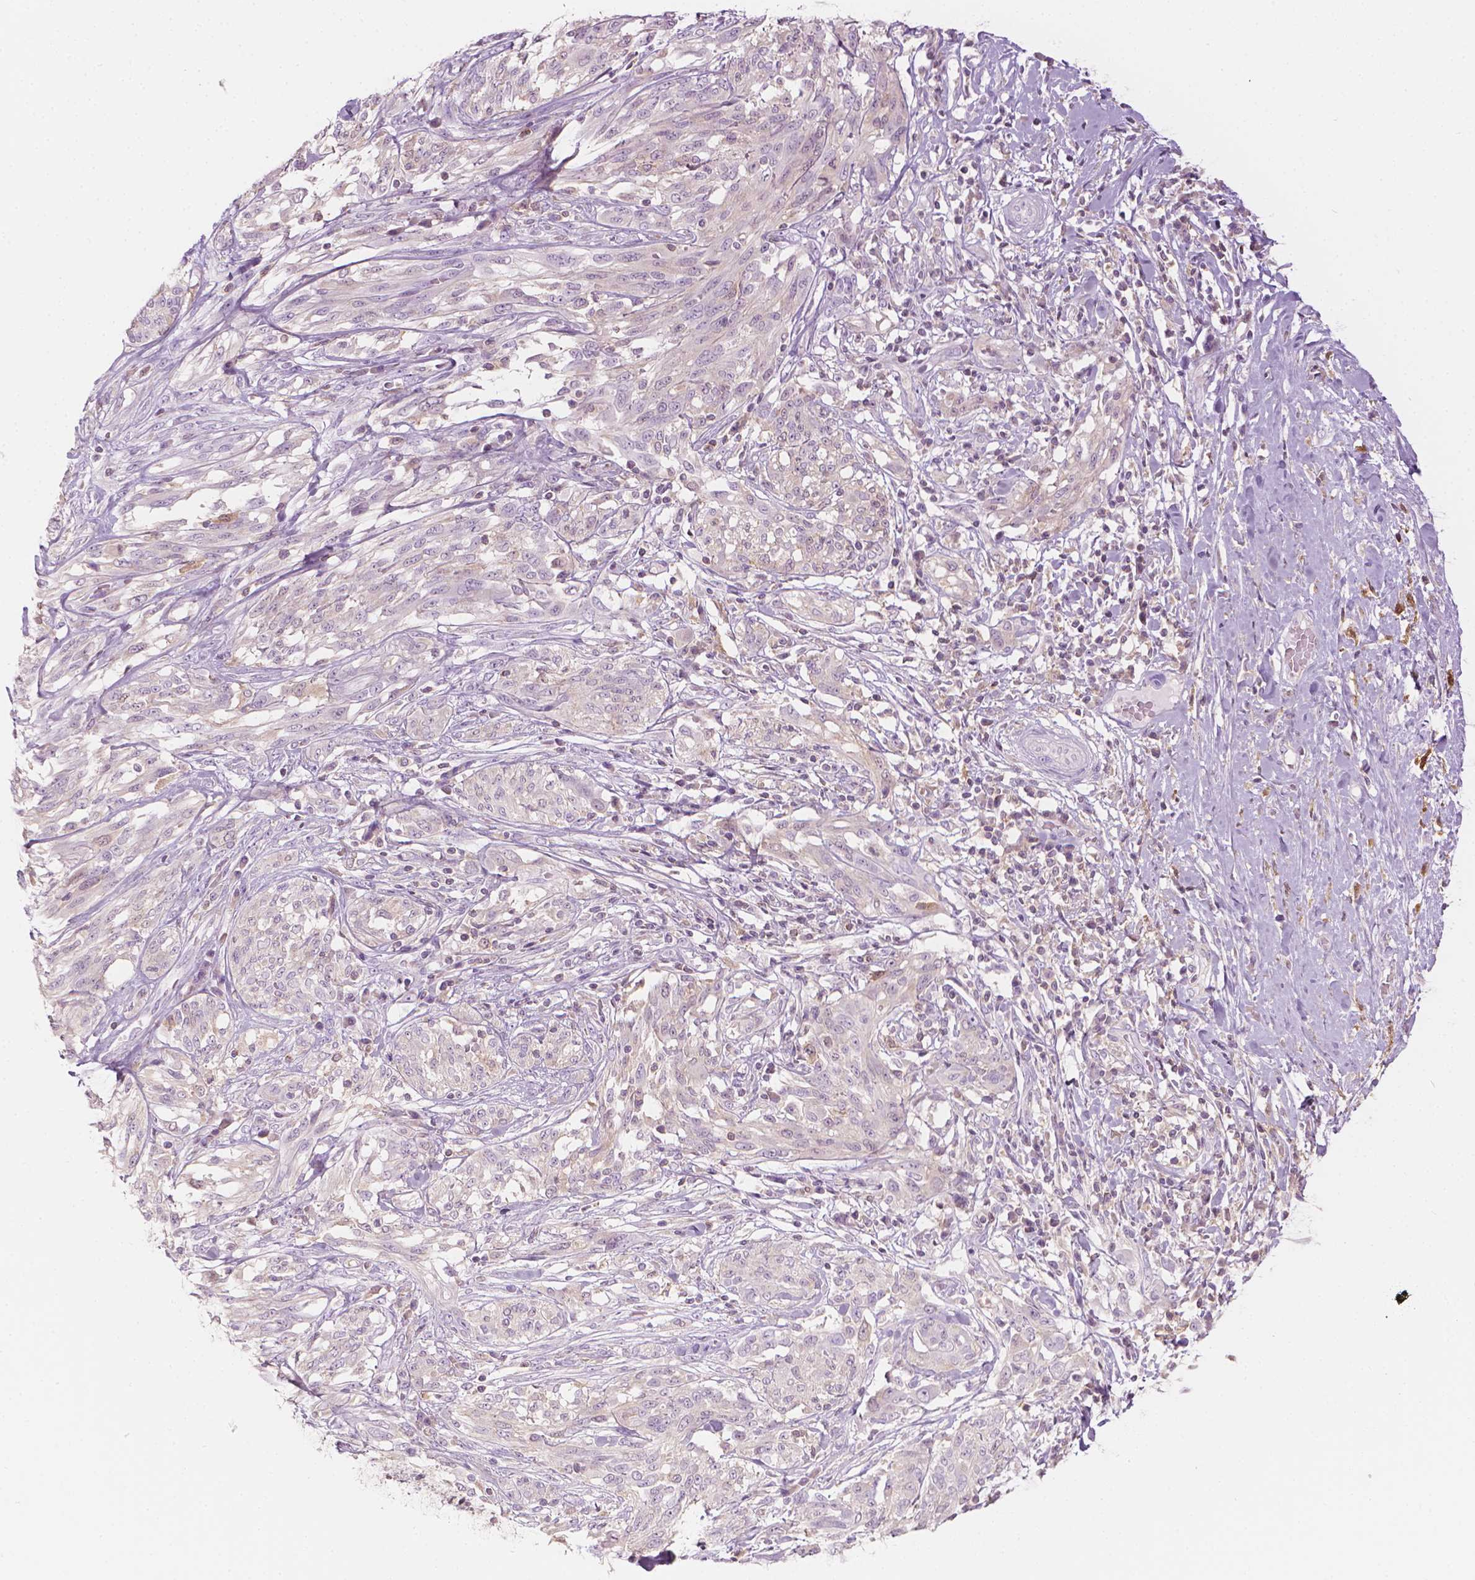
{"staining": {"intensity": "negative", "quantity": "none", "location": "none"}, "tissue": "melanoma", "cell_type": "Tumor cells", "image_type": "cancer", "snomed": [{"axis": "morphology", "description": "Malignant melanoma, NOS"}, {"axis": "topography", "description": "Skin"}], "caption": "Tumor cells are negative for protein expression in human melanoma.", "gene": "SHMT1", "patient": {"sex": "female", "age": 91}}